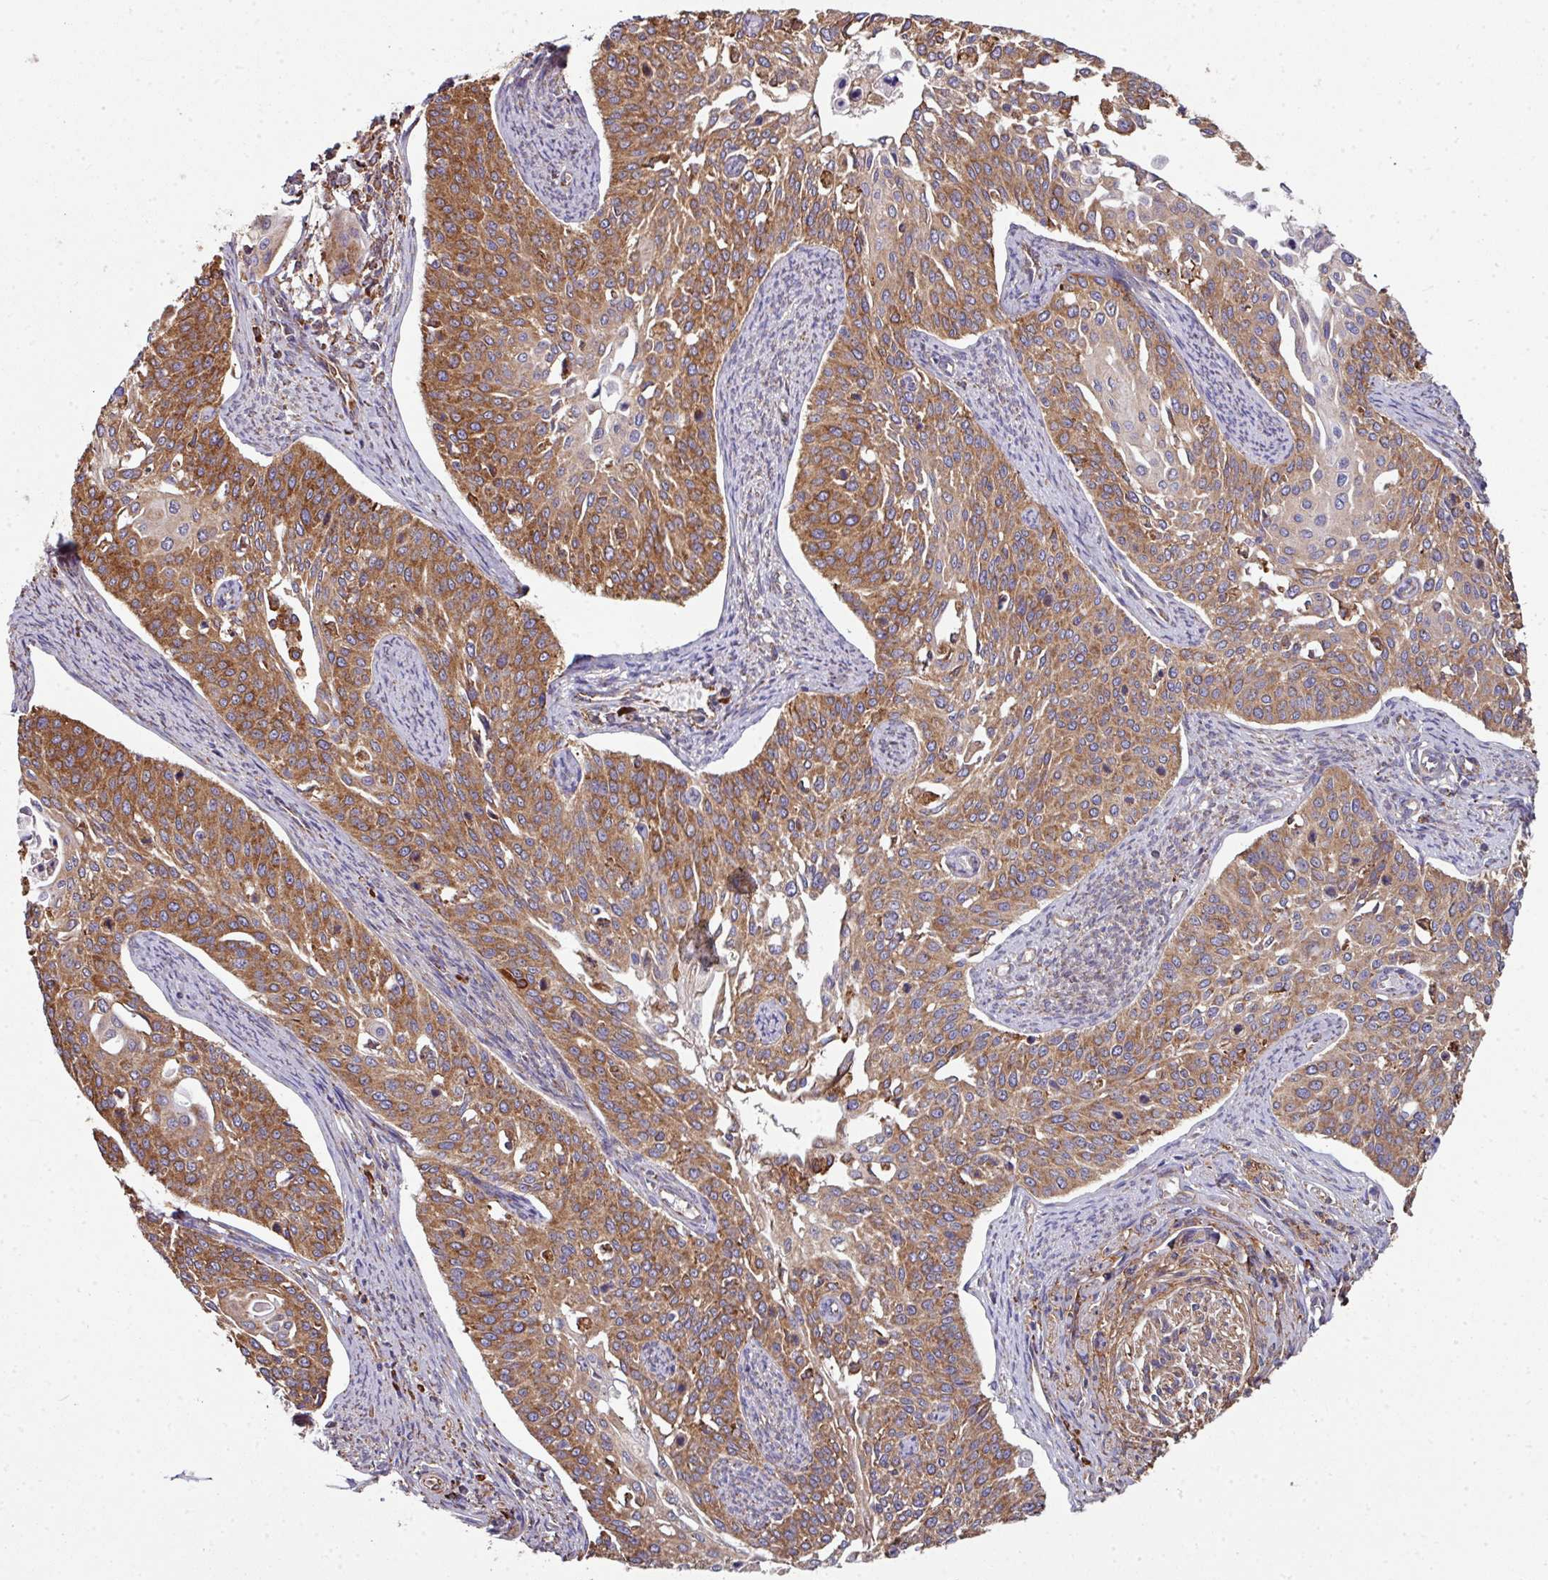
{"staining": {"intensity": "moderate", "quantity": ">75%", "location": "cytoplasmic/membranous"}, "tissue": "cervical cancer", "cell_type": "Tumor cells", "image_type": "cancer", "snomed": [{"axis": "morphology", "description": "Squamous cell carcinoma, NOS"}, {"axis": "topography", "description": "Cervix"}], "caption": "Immunohistochemistry histopathology image of neoplastic tissue: cervical cancer (squamous cell carcinoma) stained using IHC exhibits medium levels of moderate protein expression localized specifically in the cytoplasmic/membranous of tumor cells, appearing as a cytoplasmic/membranous brown color.", "gene": "FAT4", "patient": {"sex": "female", "age": 44}}